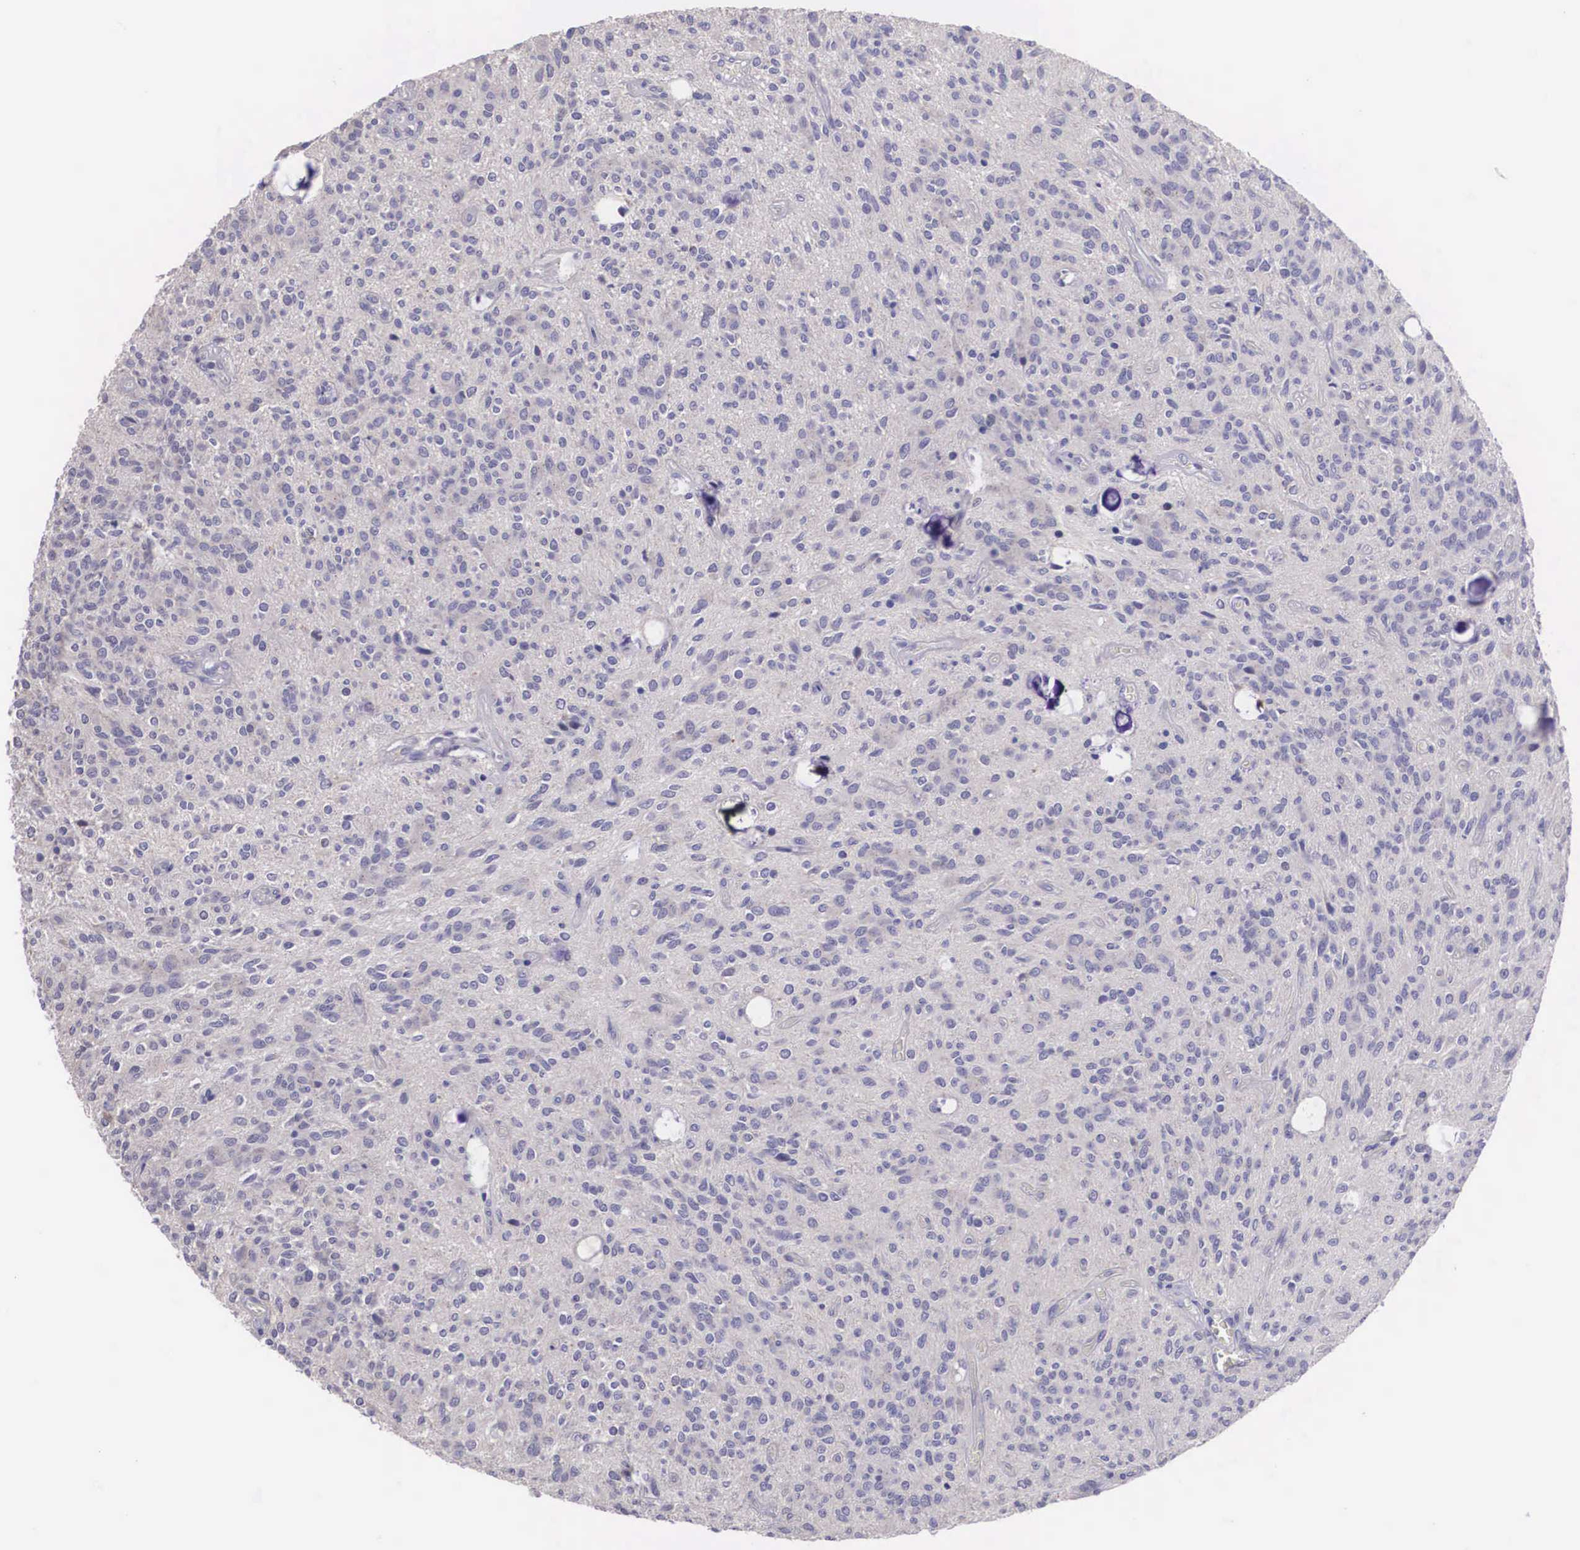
{"staining": {"intensity": "negative", "quantity": "none", "location": "none"}, "tissue": "glioma", "cell_type": "Tumor cells", "image_type": "cancer", "snomed": [{"axis": "morphology", "description": "Glioma, malignant, Low grade"}, {"axis": "topography", "description": "Brain"}], "caption": "Malignant glioma (low-grade) was stained to show a protein in brown. There is no significant staining in tumor cells.", "gene": "ARG2", "patient": {"sex": "female", "age": 15}}